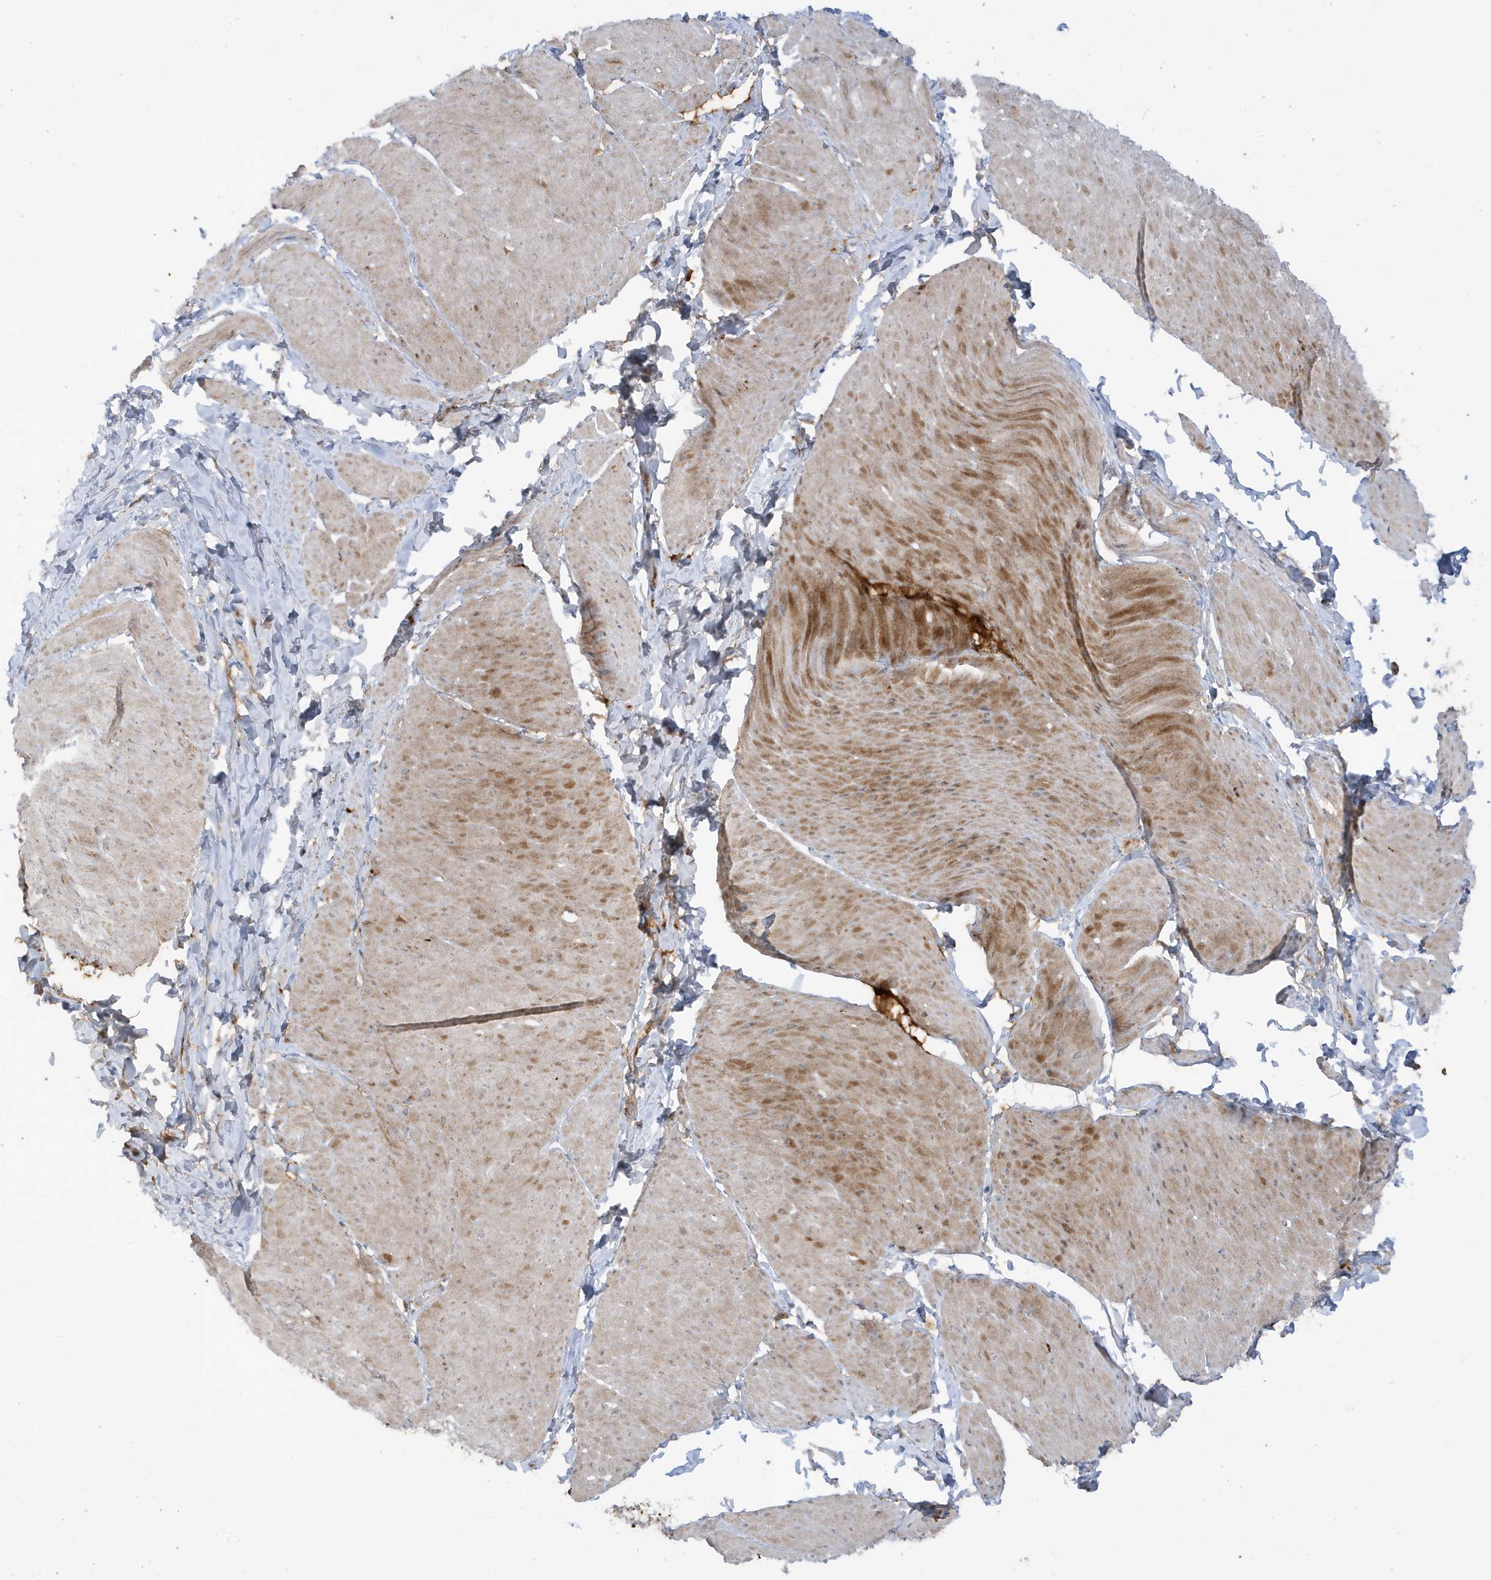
{"staining": {"intensity": "moderate", "quantity": ">75%", "location": "cytoplasmic/membranous"}, "tissue": "smooth muscle", "cell_type": "Smooth muscle cells", "image_type": "normal", "snomed": [{"axis": "morphology", "description": "Urothelial carcinoma, High grade"}, {"axis": "topography", "description": "Urinary bladder"}], "caption": "Protein analysis of unremarkable smooth muscle shows moderate cytoplasmic/membranous staining in approximately >75% of smooth muscle cells.", "gene": "IFT57", "patient": {"sex": "male", "age": 46}}